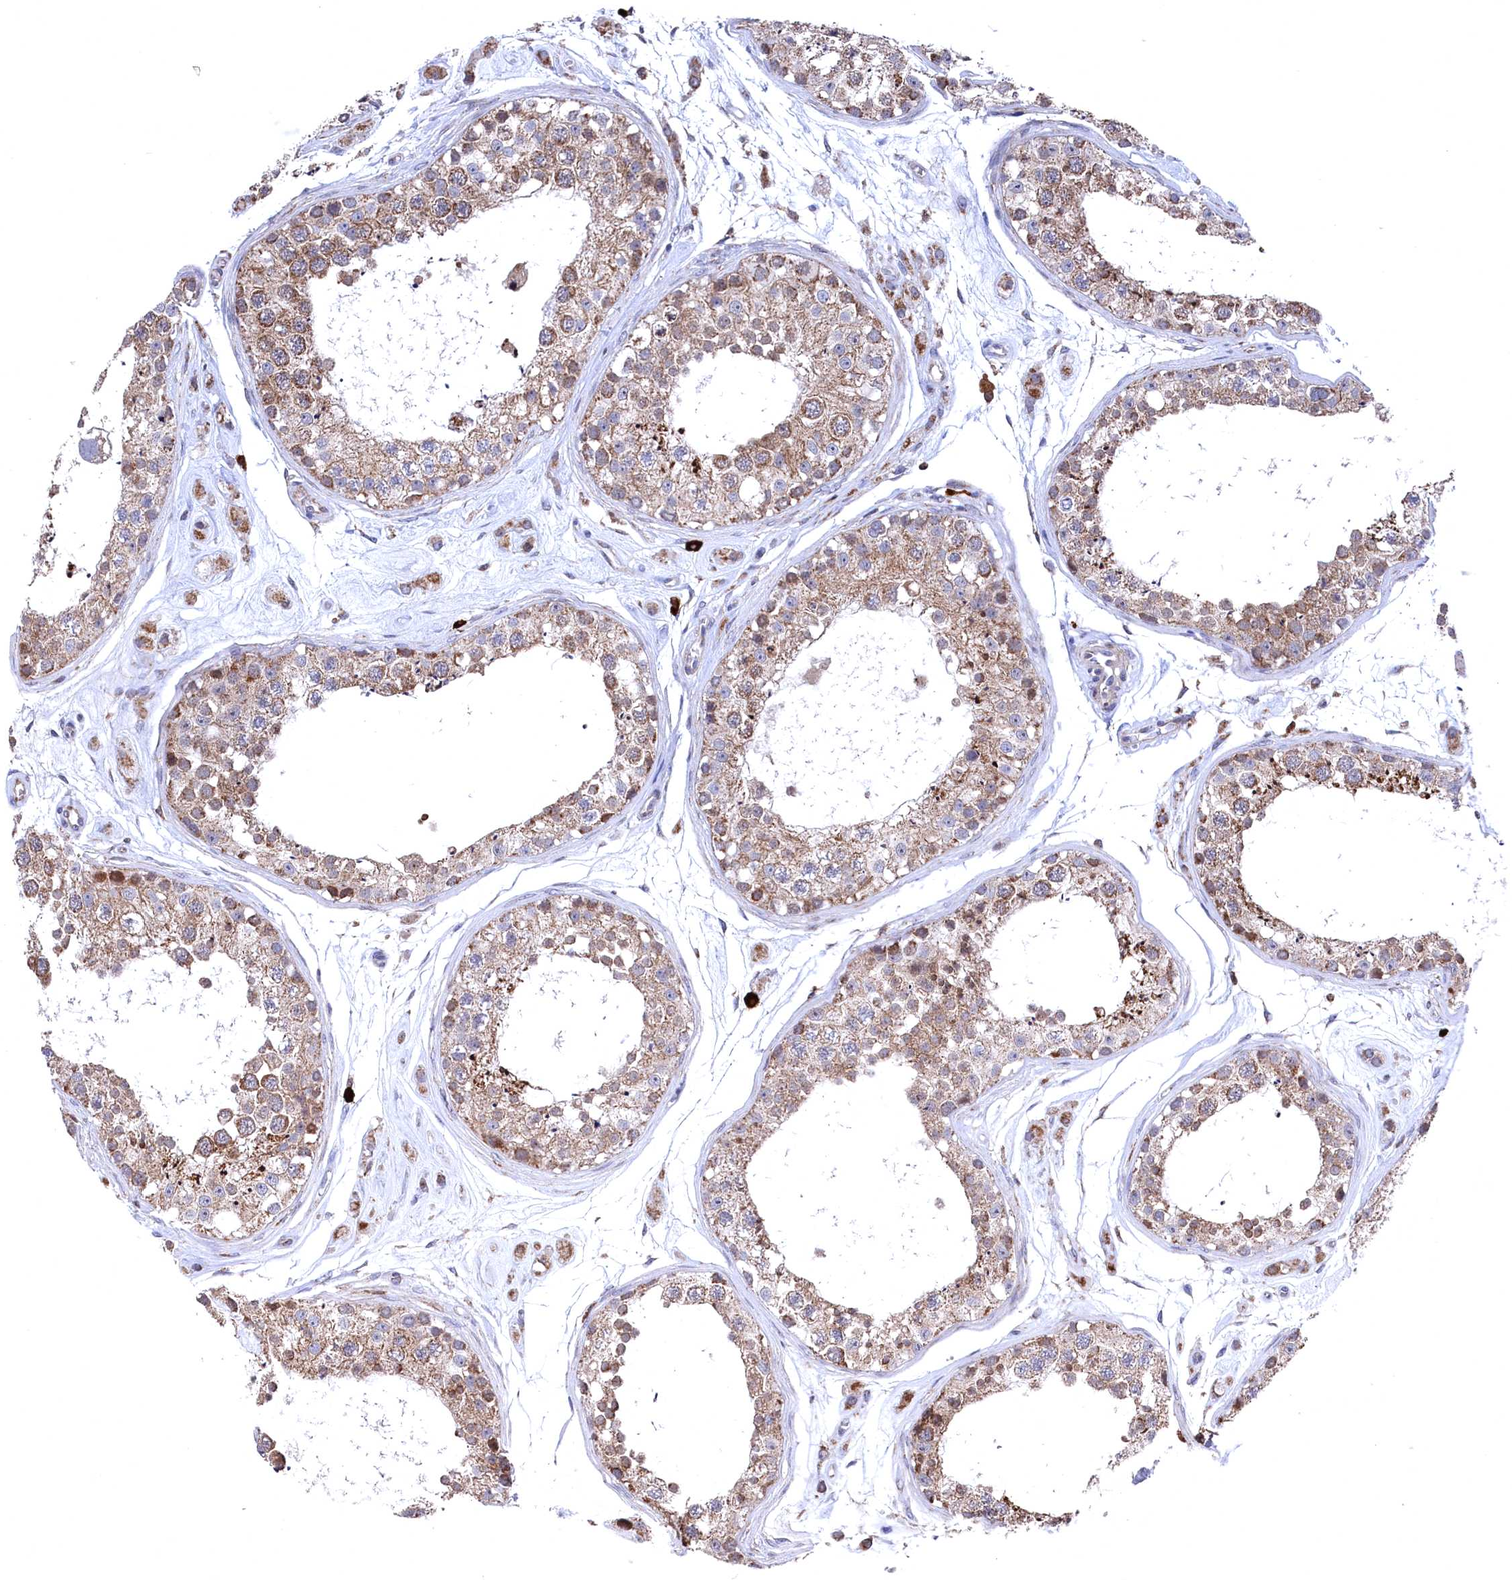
{"staining": {"intensity": "moderate", "quantity": ">75%", "location": "cytoplasmic/membranous"}, "tissue": "testis", "cell_type": "Cells in seminiferous ducts", "image_type": "normal", "snomed": [{"axis": "morphology", "description": "Normal tissue, NOS"}, {"axis": "topography", "description": "Testis"}], "caption": "A high-resolution photomicrograph shows immunohistochemistry staining of normal testis, which displays moderate cytoplasmic/membranous positivity in about >75% of cells in seminiferous ducts. (DAB = brown stain, brightfield microscopy at high magnification).", "gene": "CHCHD1", "patient": {"sex": "male", "age": 25}}